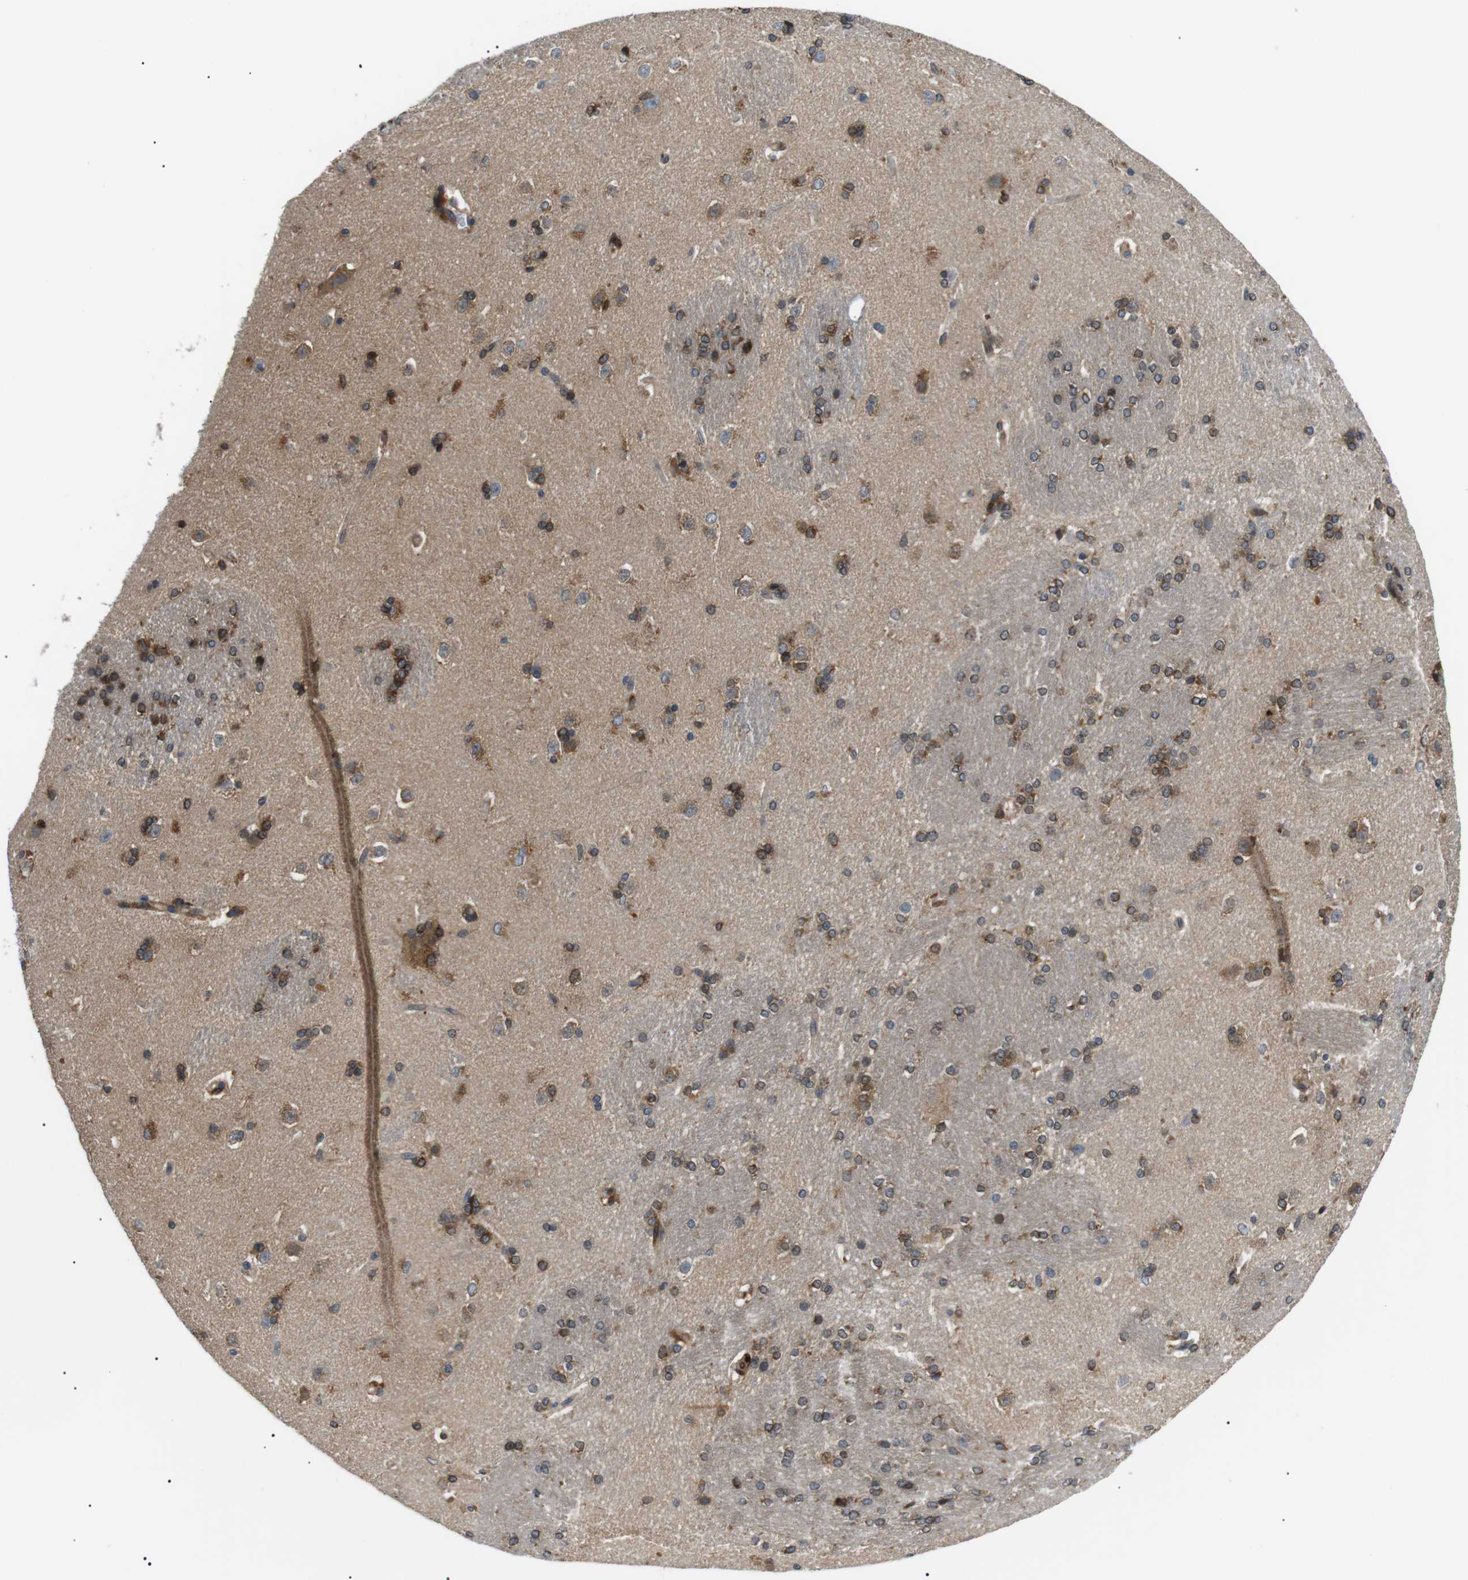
{"staining": {"intensity": "moderate", "quantity": "25%-75%", "location": "cytoplasmic/membranous"}, "tissue": "caudate", "cell_type": "Glial cells", "image_type": "normal", "snomed": [{"axis": "morphology", "description": "Normal tissue, NOS"}, {"axis": "topography", "description": "Lateral ventricle wall"}], "caption": "Immunohistochemical staining of benign human caudate shows medium levels of moderate cytoplasmic/membranous staining in about 25%-75% of glial cells.", "gene": "RAB9A", "patient": {"sex": "female", "age": 19}}